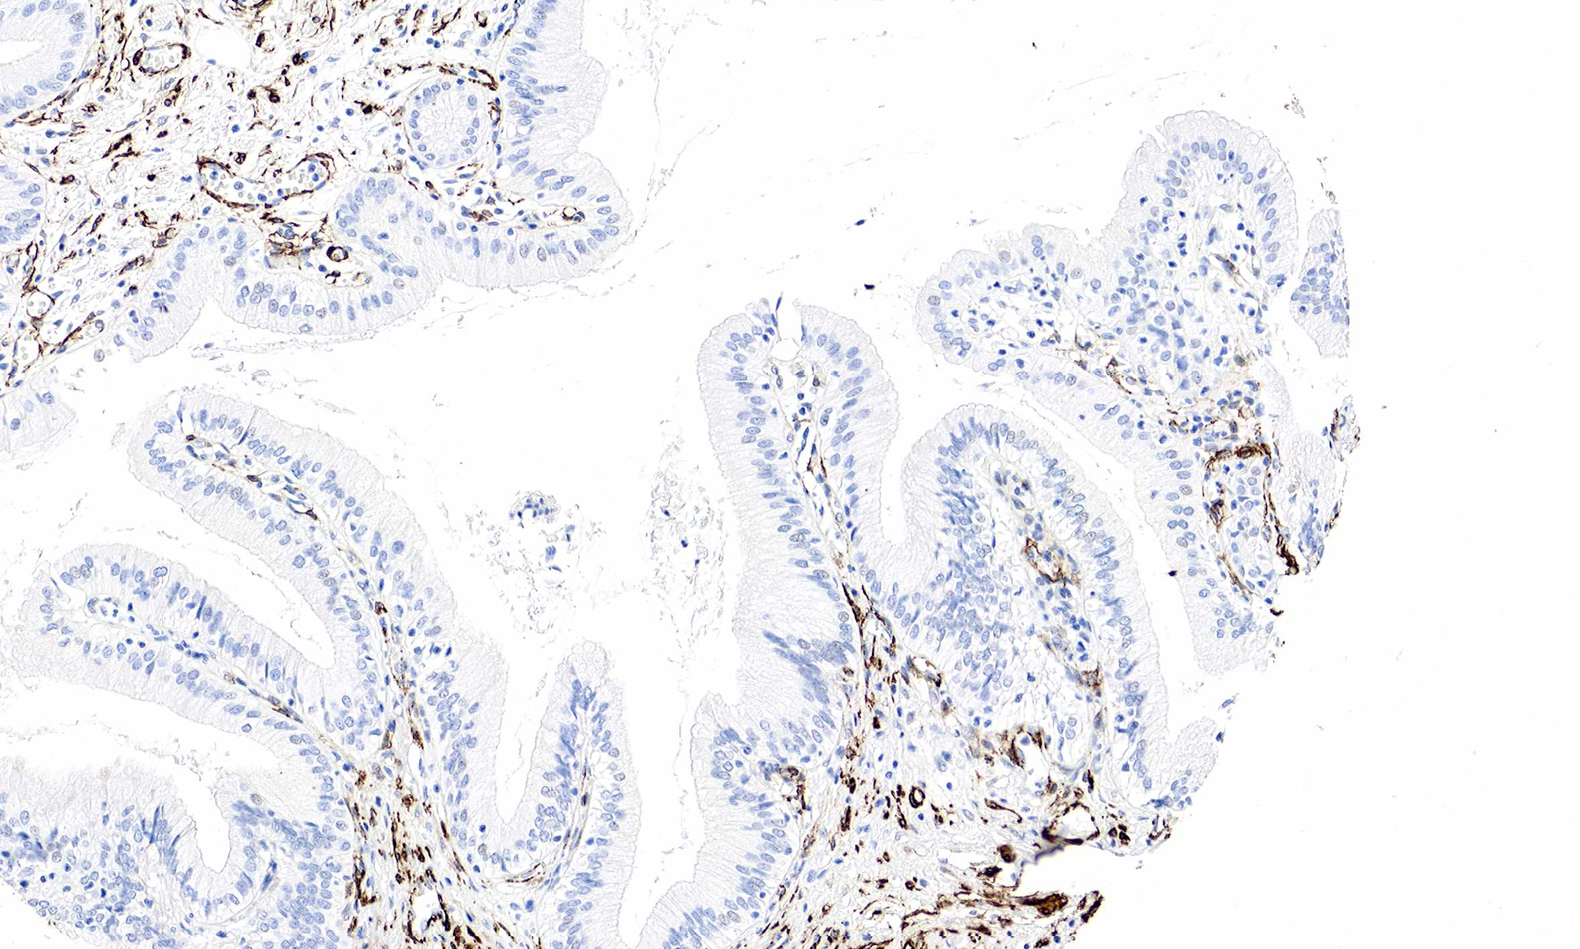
{"staining": {"intensity": "negative", "quantity": "none", "location": "none"}, "tissue": "gallbladder", "cell_type": "Glandular cells", "image_type": "normal", "snomed": [{"axis": "morphology", "description": "Normal tissue, NOS"}, {"axis": "topography", "description": "Gallbladder"}], "caption": "Protein analysis of normal gallbladder demonstrates no significant expression in glandular cells. (DAB (3,3'-diaminobenzidine) immunohistochemistry, high magnification).", "gene": "ACTA2", "patient": {"sex": "male", "age": 58}}